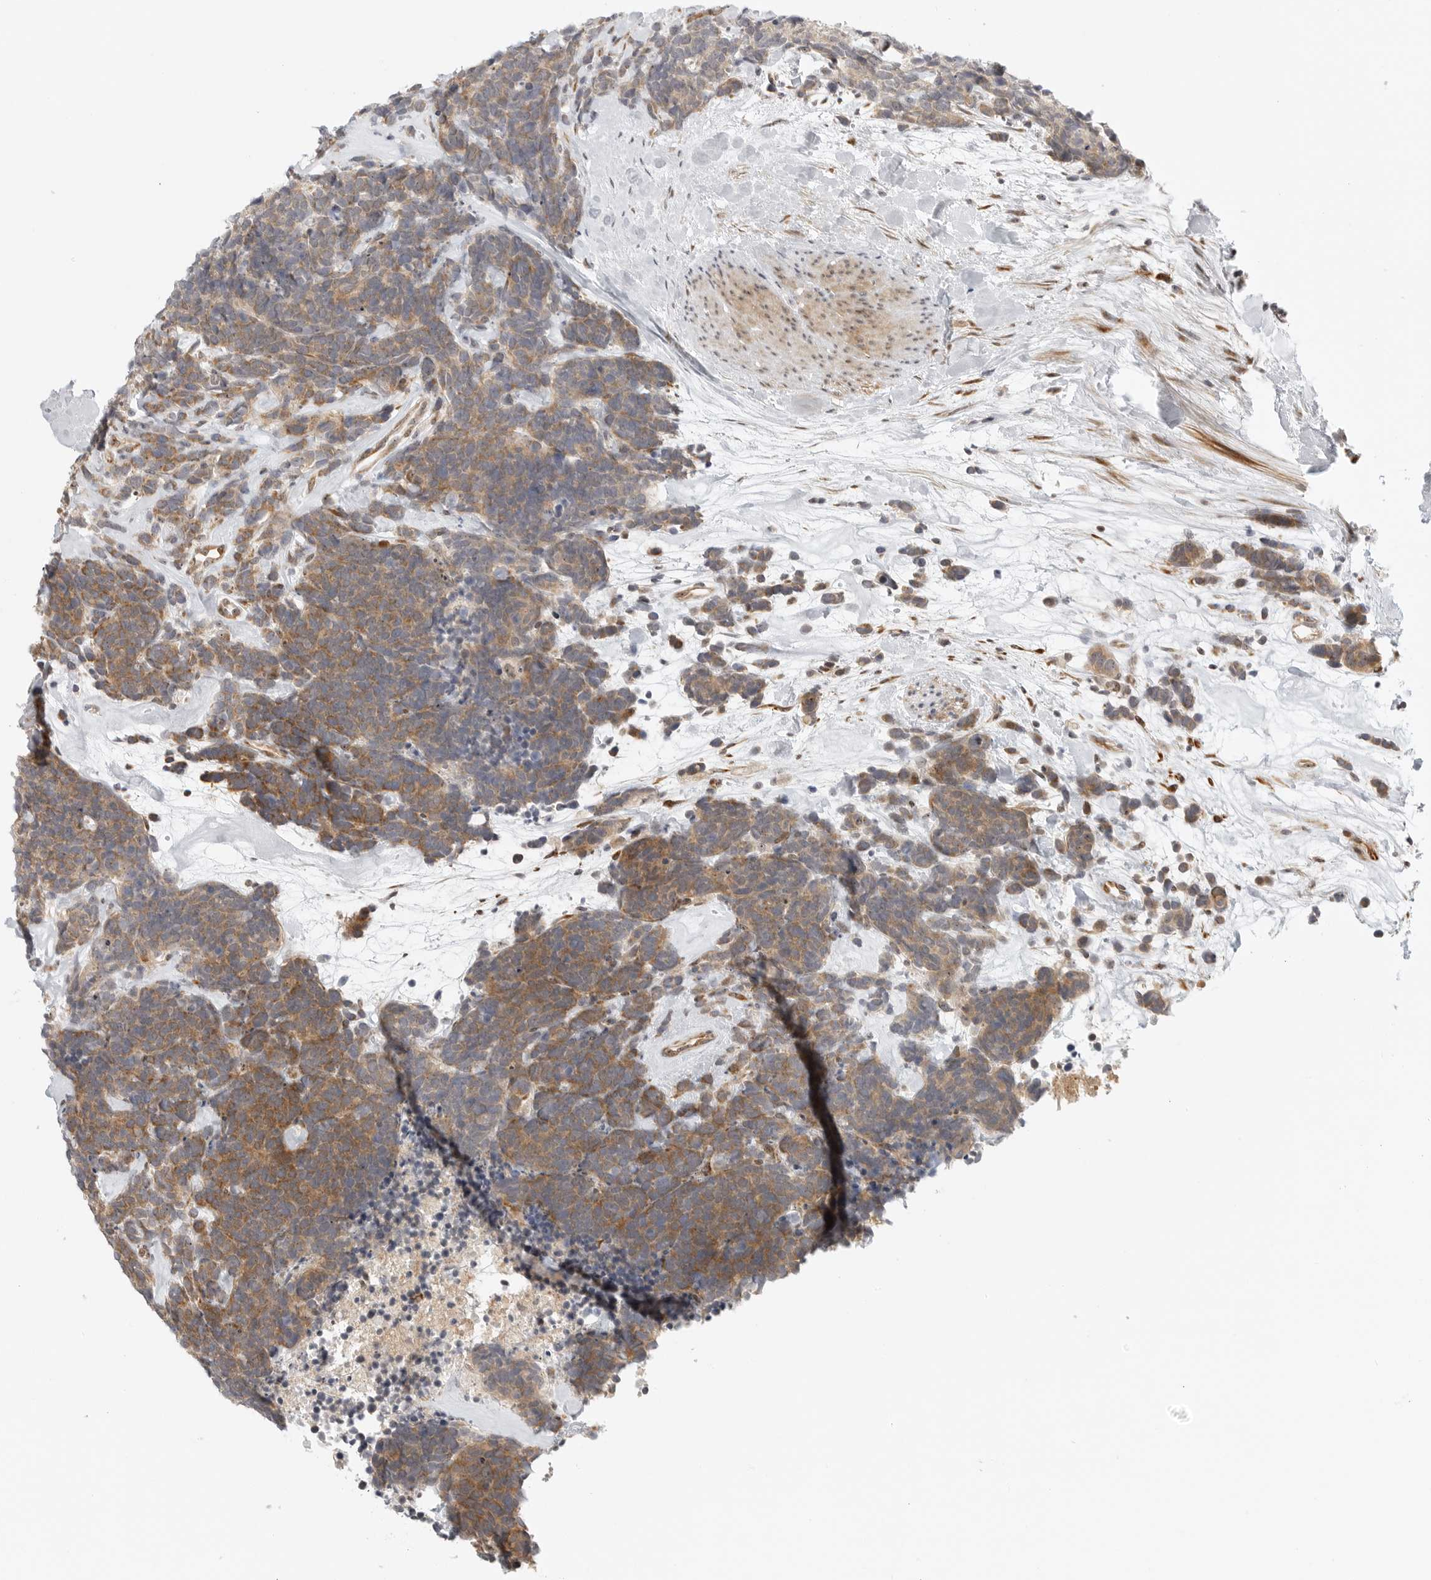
{"staining": {"intensity": "moderate", "quantity": ">75%", "location": "cytoplasmic/membranous"}, "tissue": "carcinoid", "cell_type": "Tumor cells", "image_type": "cancer", "snomed": [{"axis": "morphology", "description": "Carcinoma, NOS"}, {"axis": "morphology", "description": "Carcinoid, malignant, NOS"}, {"axis": "topography", "description": "Urinary bladder"}], "caption": "Malignant carcinoid was stained to show a protein in brown. There is medium levels of moderate cytoplasmic/membranous positivity in about >75% of tumor cells. (DAB (3,3'-diaminobenzidine) IHC, brown staining for protein, blue staining for nuclei).", "gene": "DSCC1", "patient": {"sex": "male", "age": 57}}